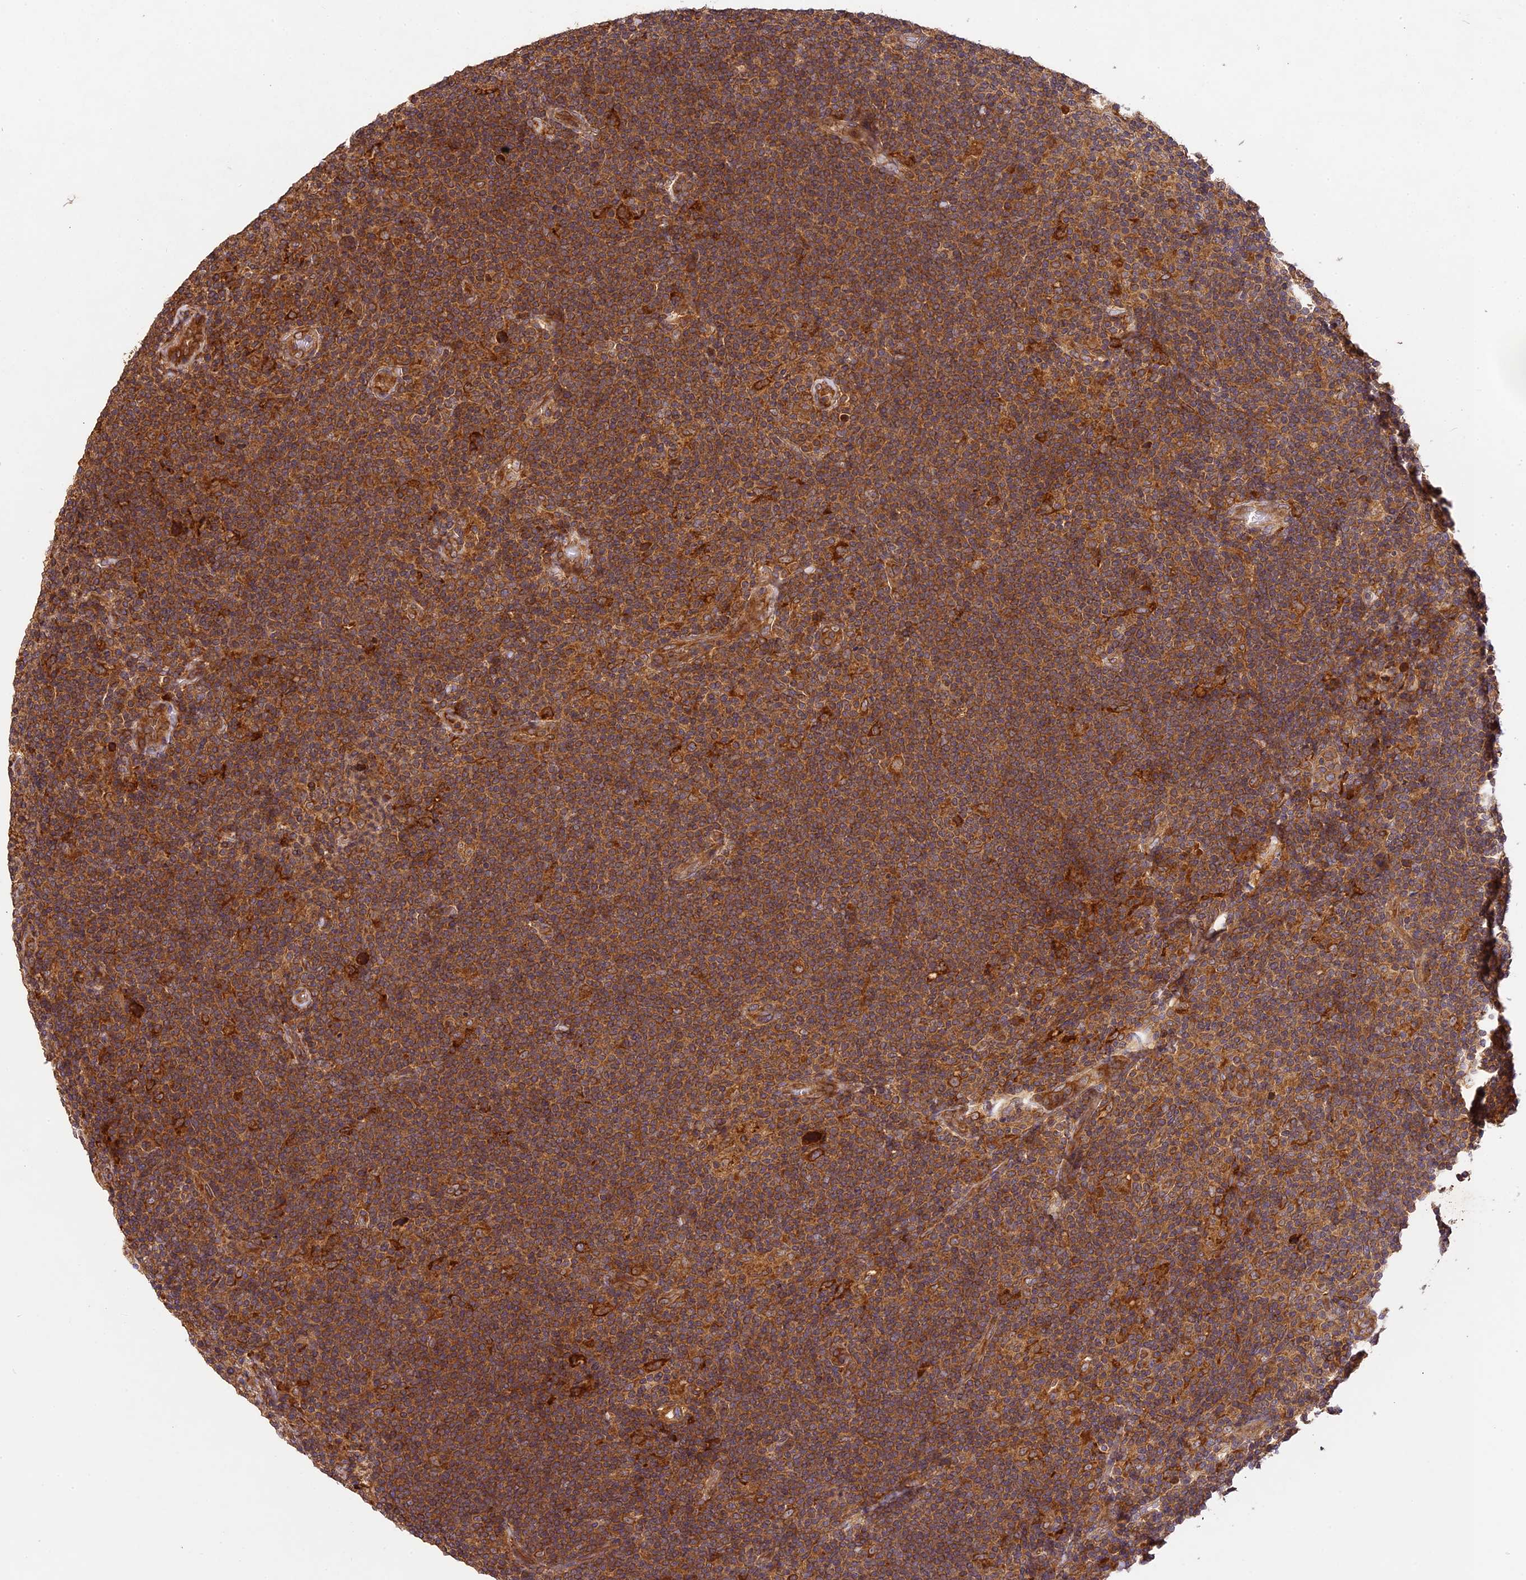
{"staining": {"intensity": "strong", "quantity": ">75%", "location": "cytoplasmic/membranous"}, "tissue": "lymphoma", "cell_type": "Tumor cells", "image_type": "cancer", "snomed": [{"axis": "morphology", "description": "Hodgkin's disease, NOS"}, {"axis": "topography", "description": "Lymph node"}], "caption": "Strong cytoplasmic/membranous protein expression is seen in about >75% of tumor cells in lymphoma.", "gene": "BRAP", "patient": {"sex": "female", "age": 57}}